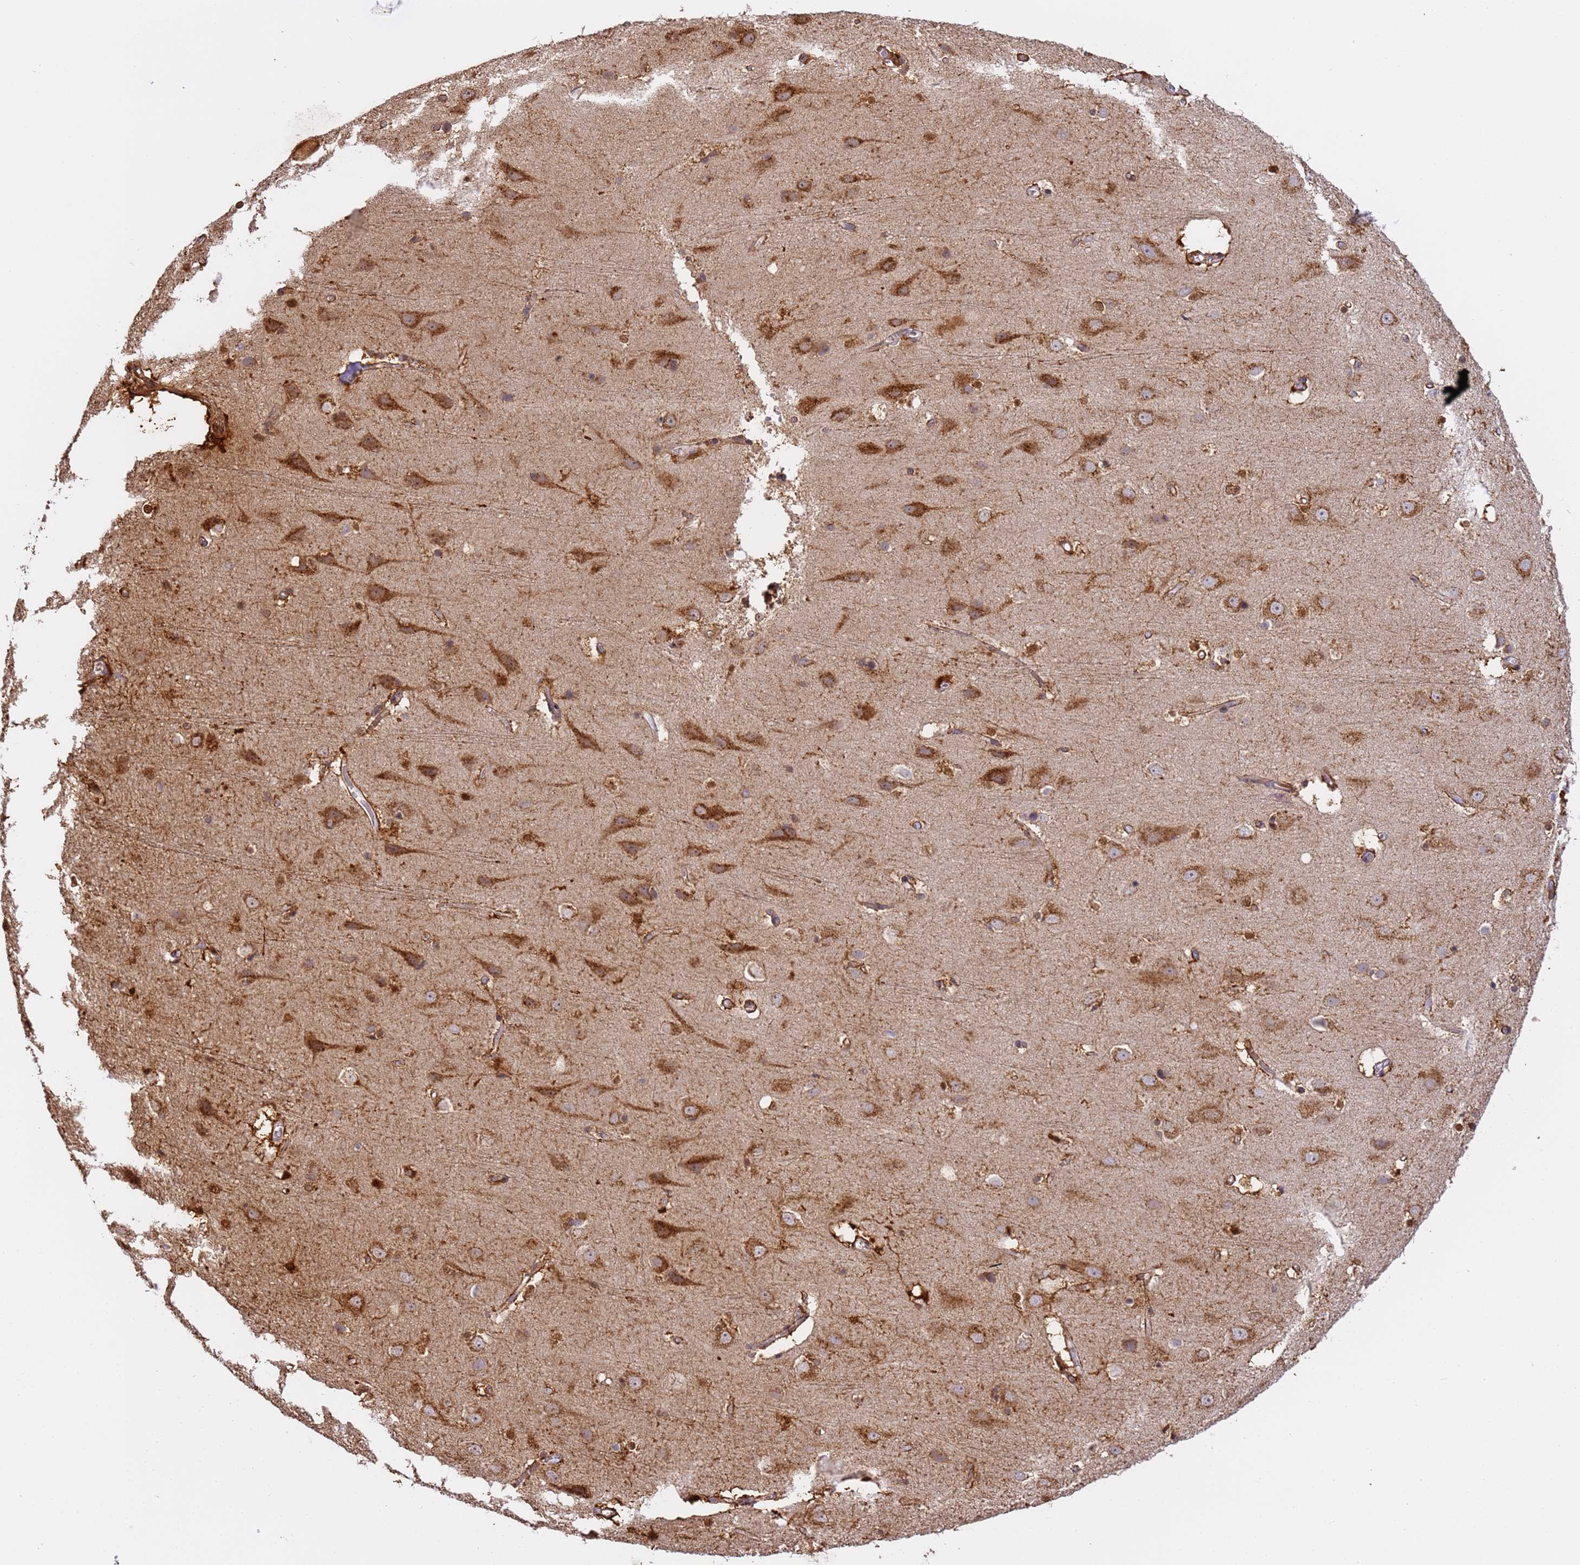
{"staining": {"intensity": "moderate", "quantity": ">75%", "location": "cytoplasmic/membranous"}, "tissue": "cerebral cortex", "cell_type": "Endothelial cells", "image_type": "normal", "snomed": [{"axis": "morphology", "description": "Normal tissue, NOS"}, {"axis": "topography", "description": "Cerebral cortex"}], "caption": "Endothelial cells reveal medium levels of moderate cytoplasmic/membranous expression in about >75% of cells in normal cerebral cortex.", "gene": "M6PR", "patient": {"sex": "male", "age": 54}}